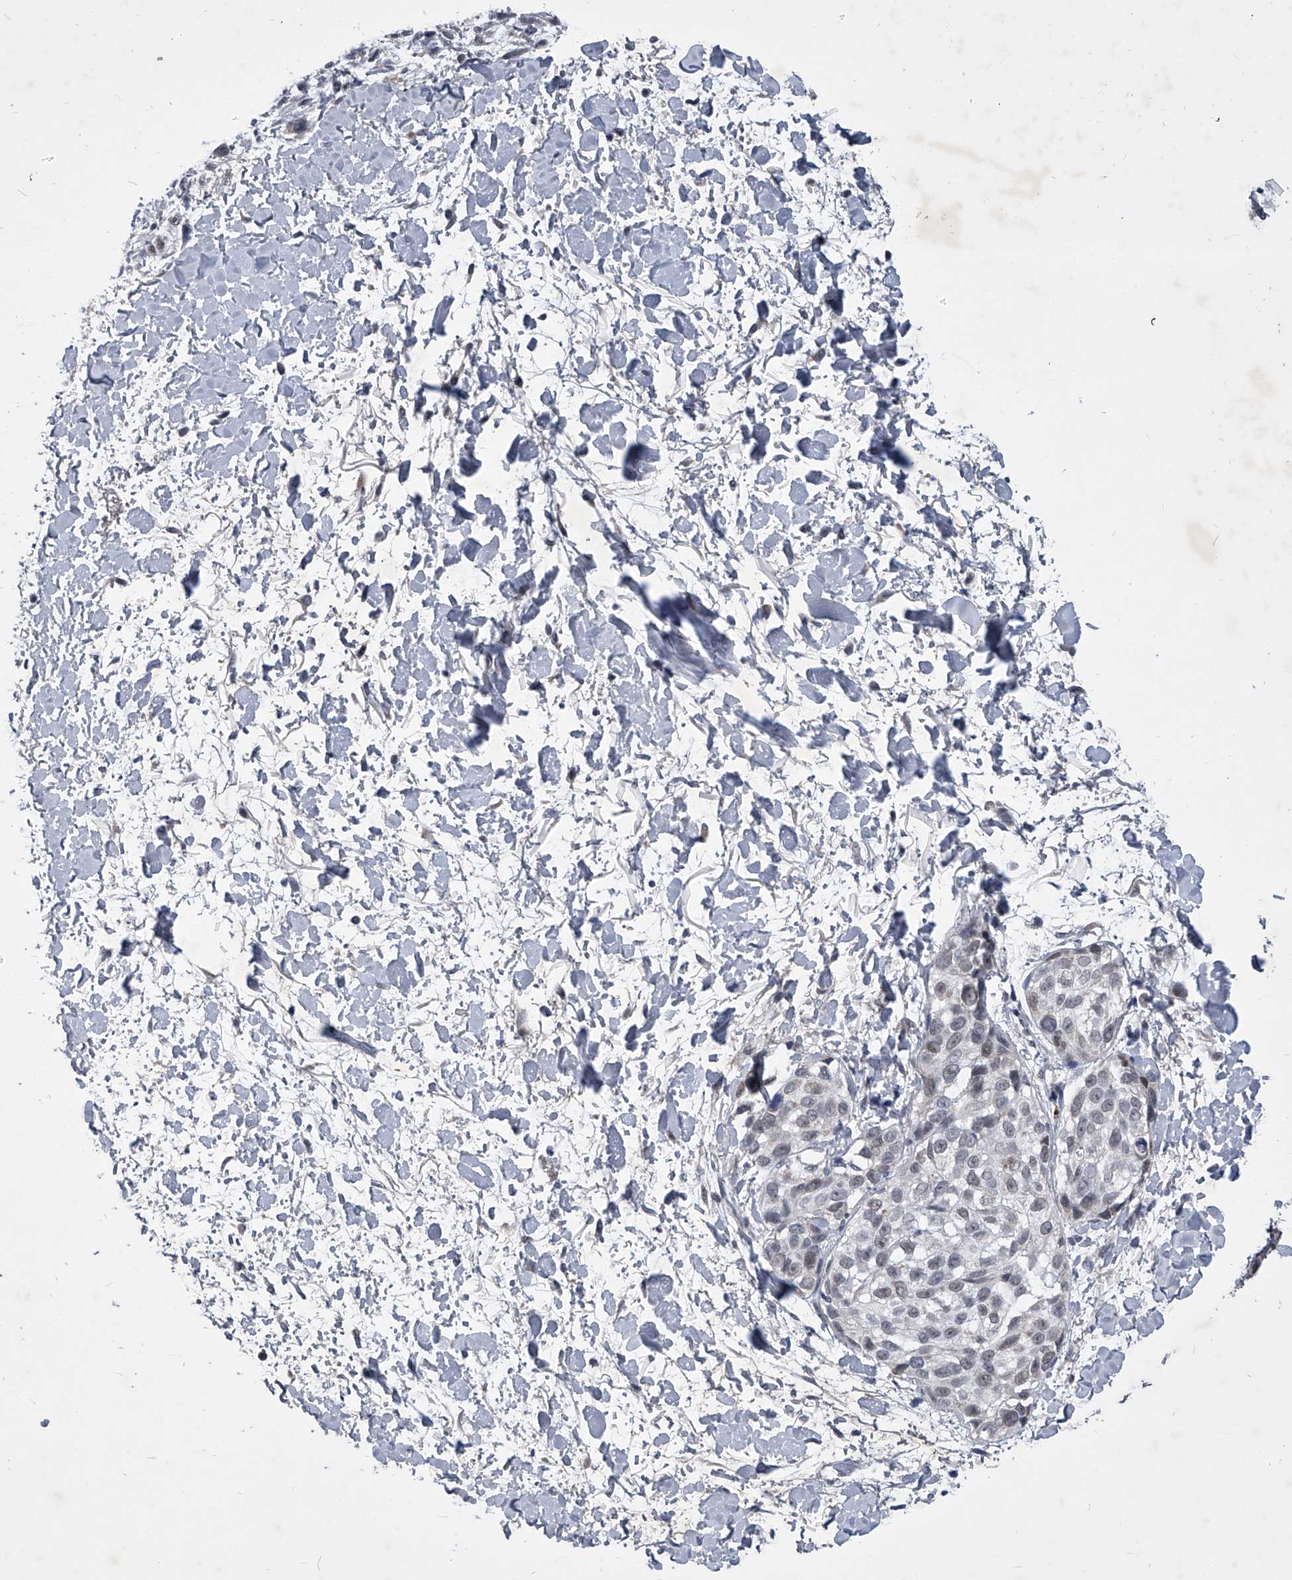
{"staining": {"intensity": "weak", "quantity": "<25%", "location": "nuclear"}, "tissue": "melanoma", "cell_type": "Tumor cells", "image_type": "cancer", "snomed": [{"axis": "morphology", "description": "Malignant melanoma, Metastatic site"}, {"axis": "topography", "description": "Skin"}], "caption": "IHC of malignant melanoma (metastatic site) demonstrates no positivity in tumor cells. (DAB (3,3'-diaminobenzidine) immunohistochemistry, high magnification).", "gene": "ZNF76", "patient": {"sex": "female", "age": 72}}